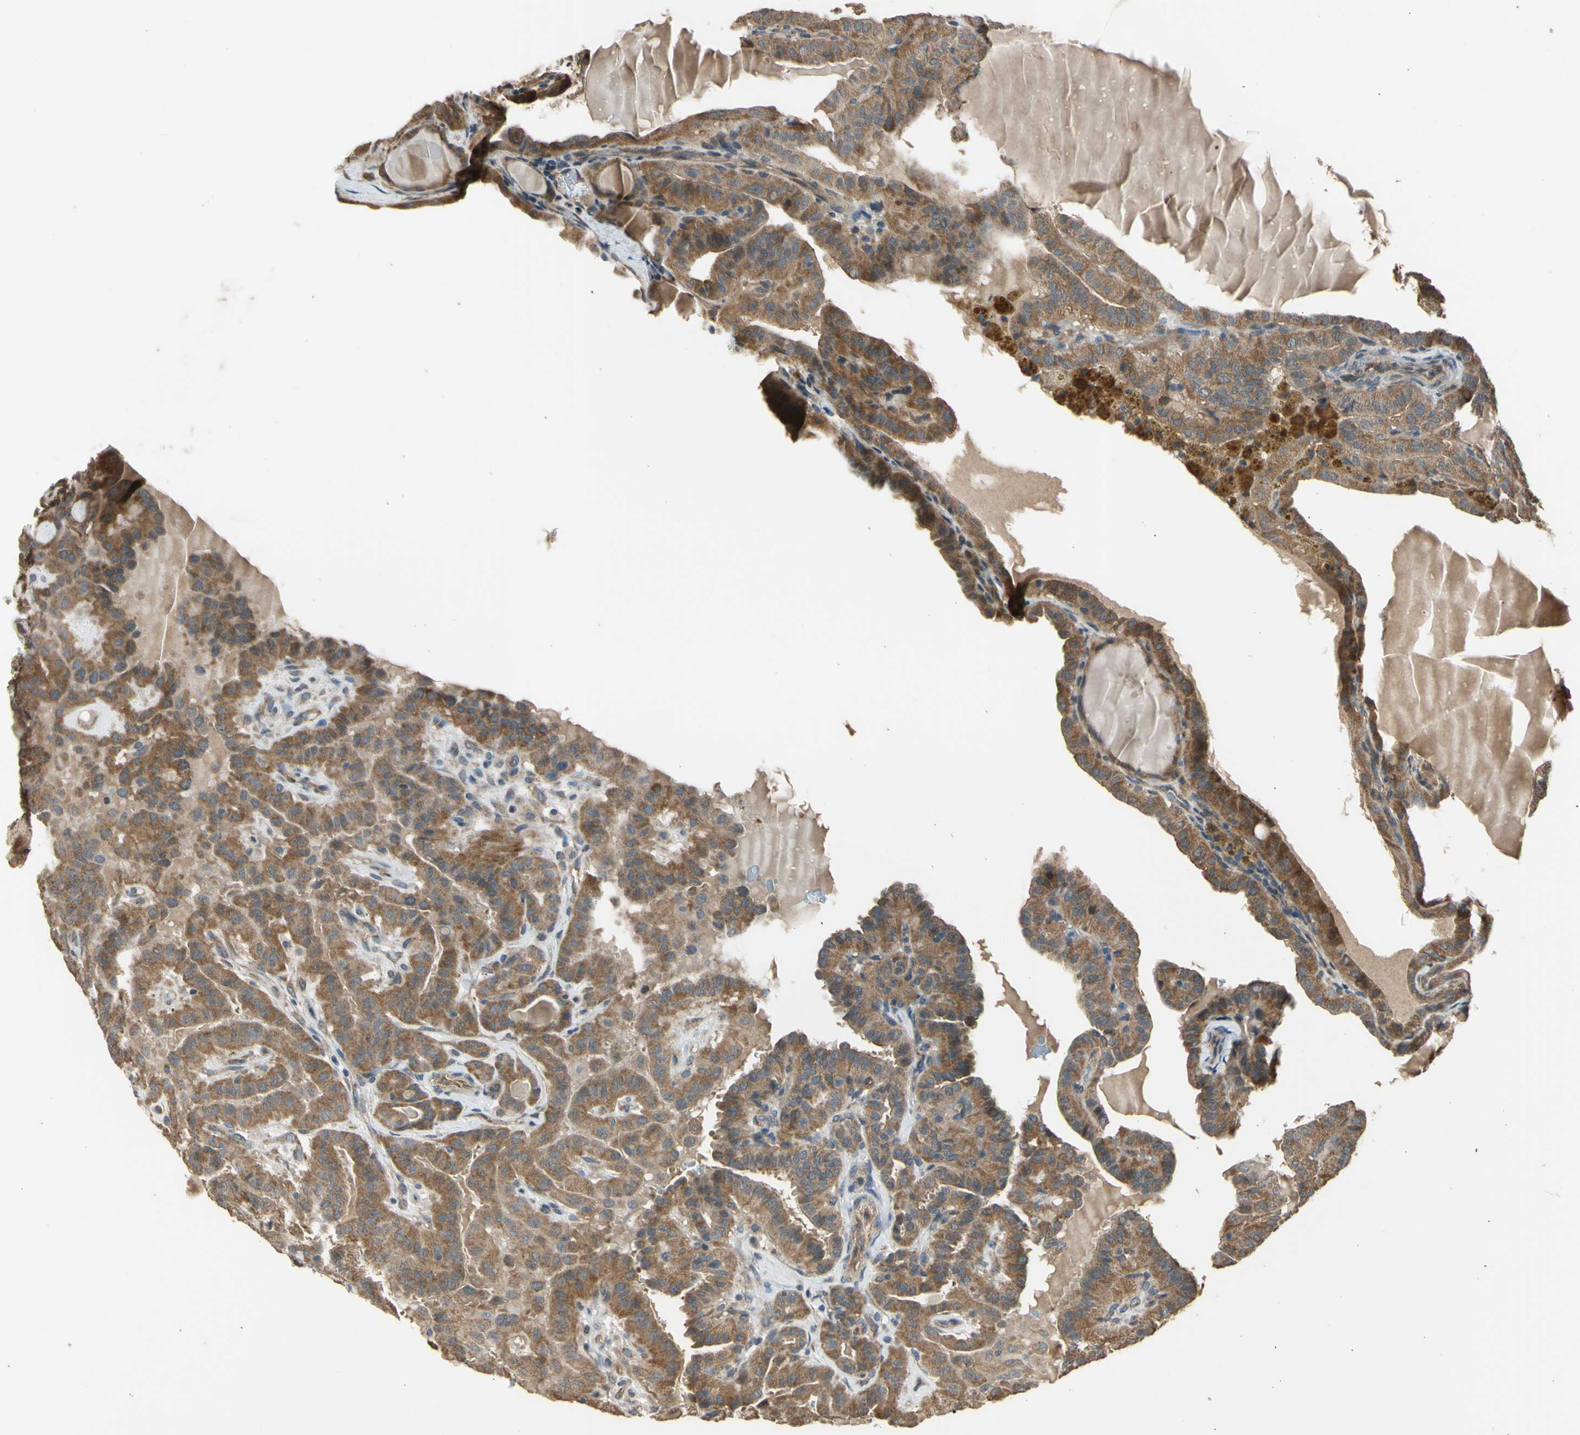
{"staining": {"intensity": "moderate", "quantity": ">75%", "location": "cytoplasmic/membranous"}, "tissue": "thyroid cancer", "cell_type": "Tumor cells", "image_type": "cancer", "snomed": [{"axis": "morphology", "description": "Papillary adenocarcinoma, NOS"}, {"axis": "topography", "description": "Thyroid gland"}], "caption": "This image reveals immunohistochemistry staining of human thyroid cancer, with medium moderate cytoplasmic/membranous expression in approximately >75% of tumor cells.", "gene": "EFNB2", "patient": {"sex": "male", "age": 77}}